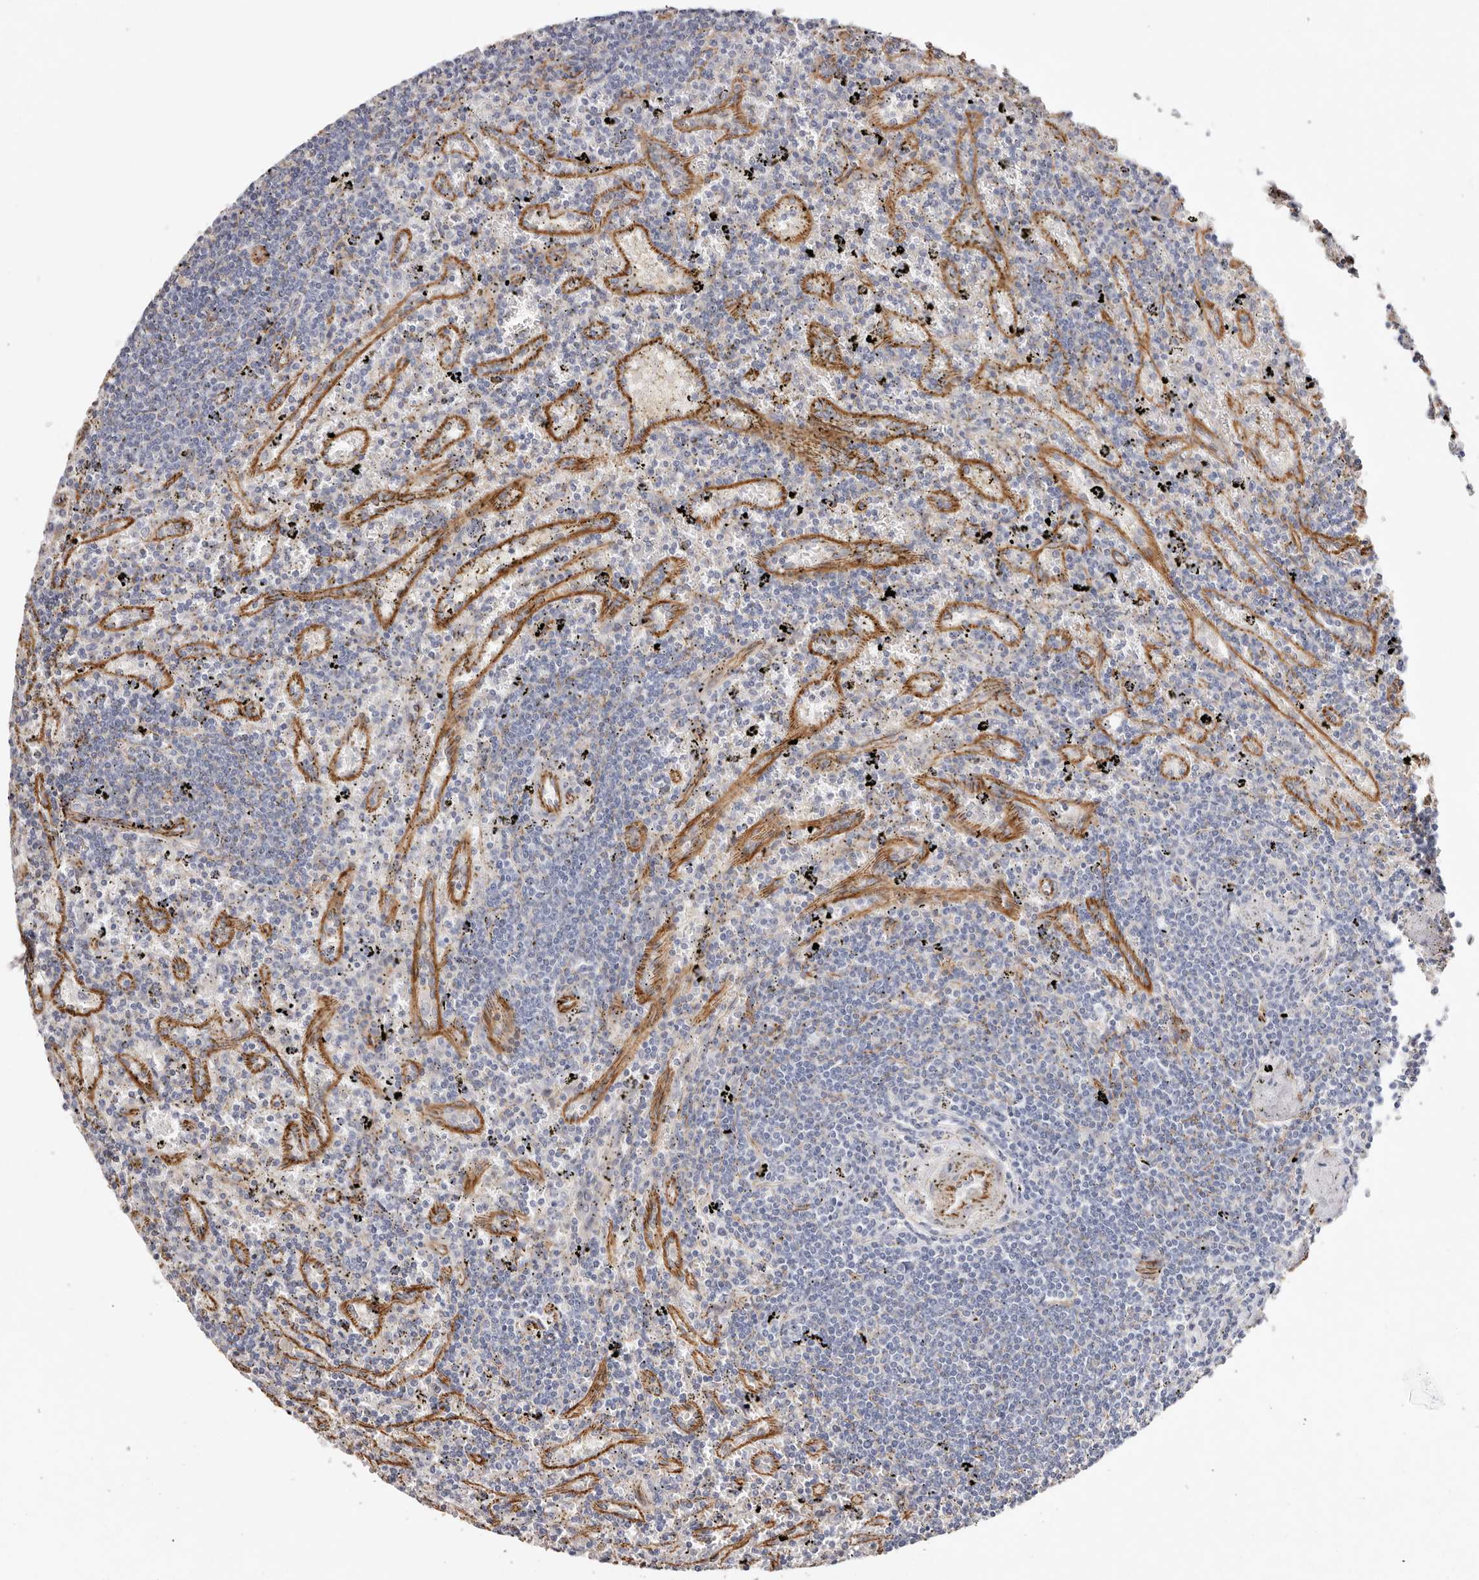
{"staining": {"intensity": "negative", "quantity": "none", "location": "none"}, "tissue": "lymphoma", "cell_type": "Tumor cells", "image_type": "cancer", "snomed": [{"axis": "morphology", "description": "Malignant lymphoma, non-Hodgkin's type, Low grade"}, {"axis": "topography", "description": "Spleen"}], "caption": "Image shows no significant protein positivity in tumor cells of lymphoma.", "gene": "CTNNB1", "patient": {"sex": "male", "age": 76}}